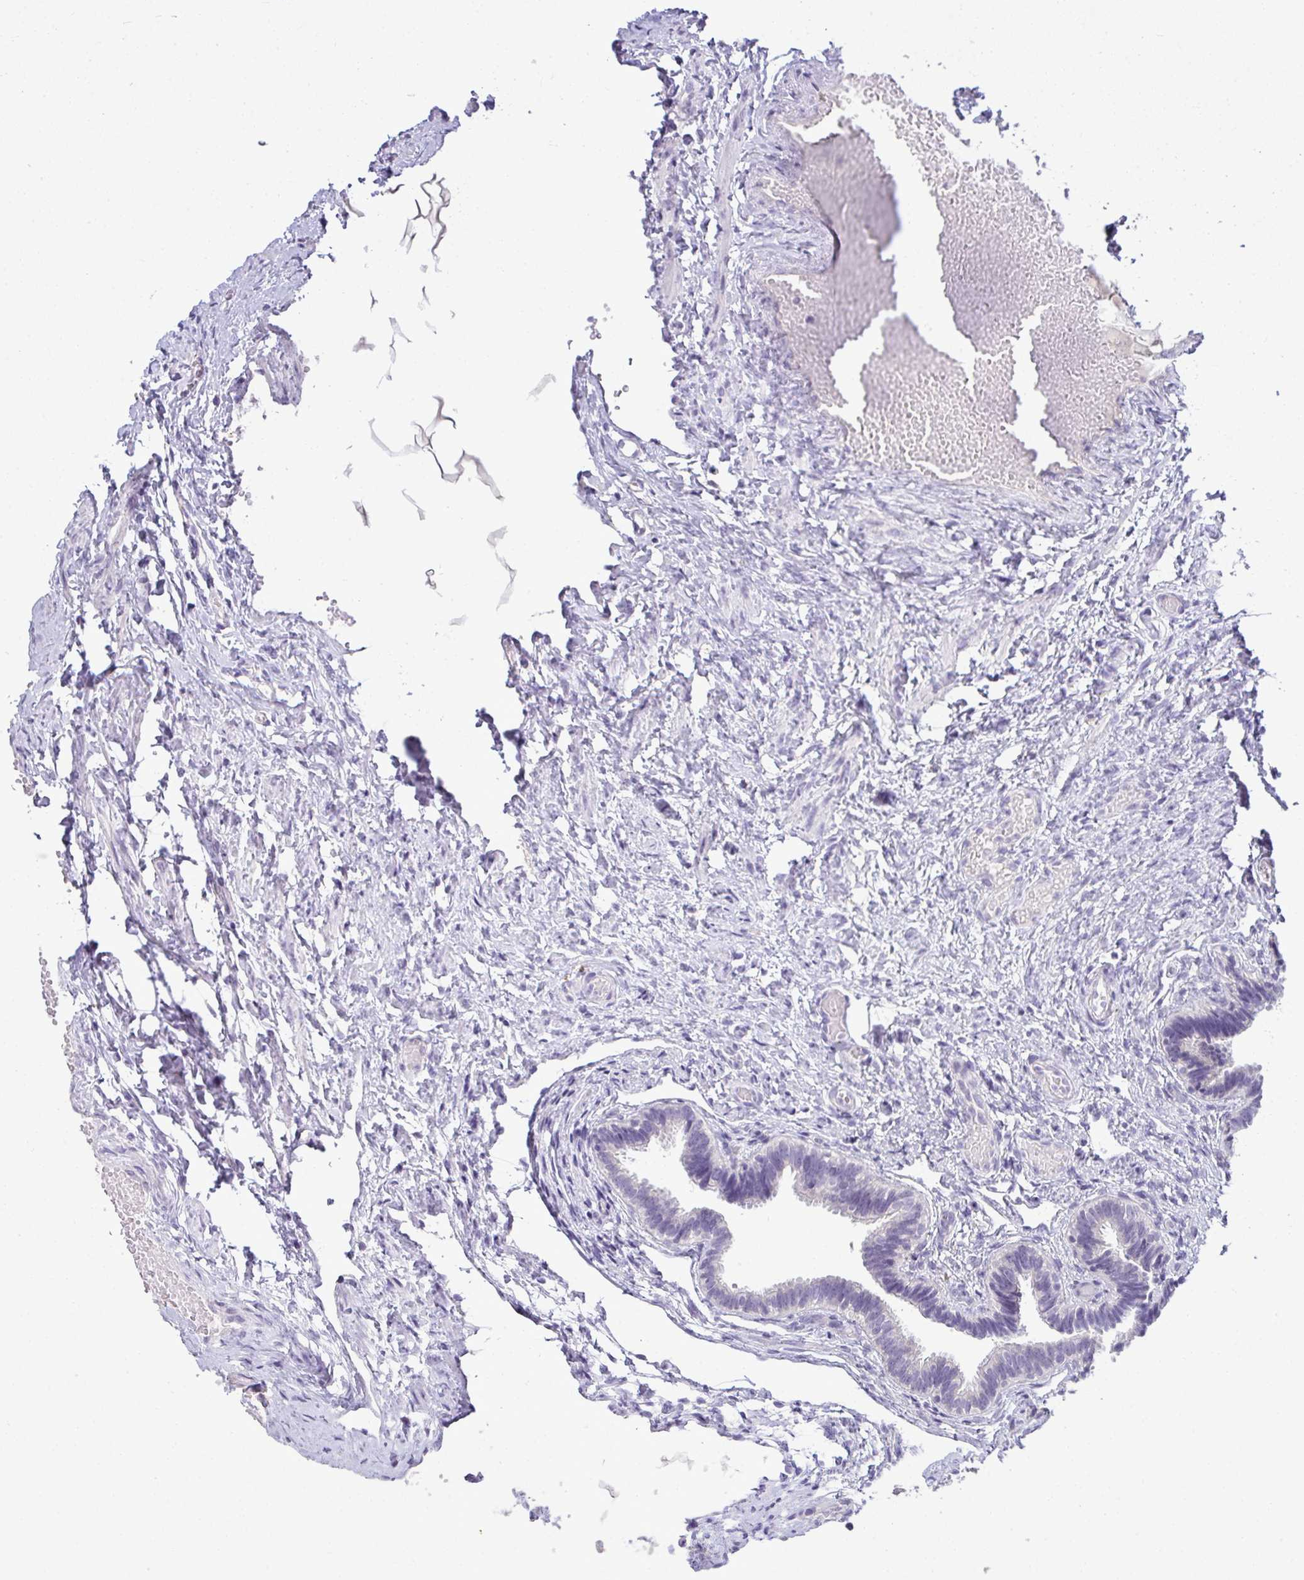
{"staining": {"intensity": "negative", "quantity": "none", "location": "none"}, "tissue": "fallopian tube", "cell_type": "Glandular cells", "image_type": "normal", "snomed": [{"axis": "morphology", "description": "Normal tissue, NOS"}, {"axis": "topography", "description": "Fallopian tube"}], "caption": "Image shows no protein staining in glandular cells of unremarkable fallopian tube.", "gene": "CMPK1", "patient": {"sex": "female", "age": 37}}